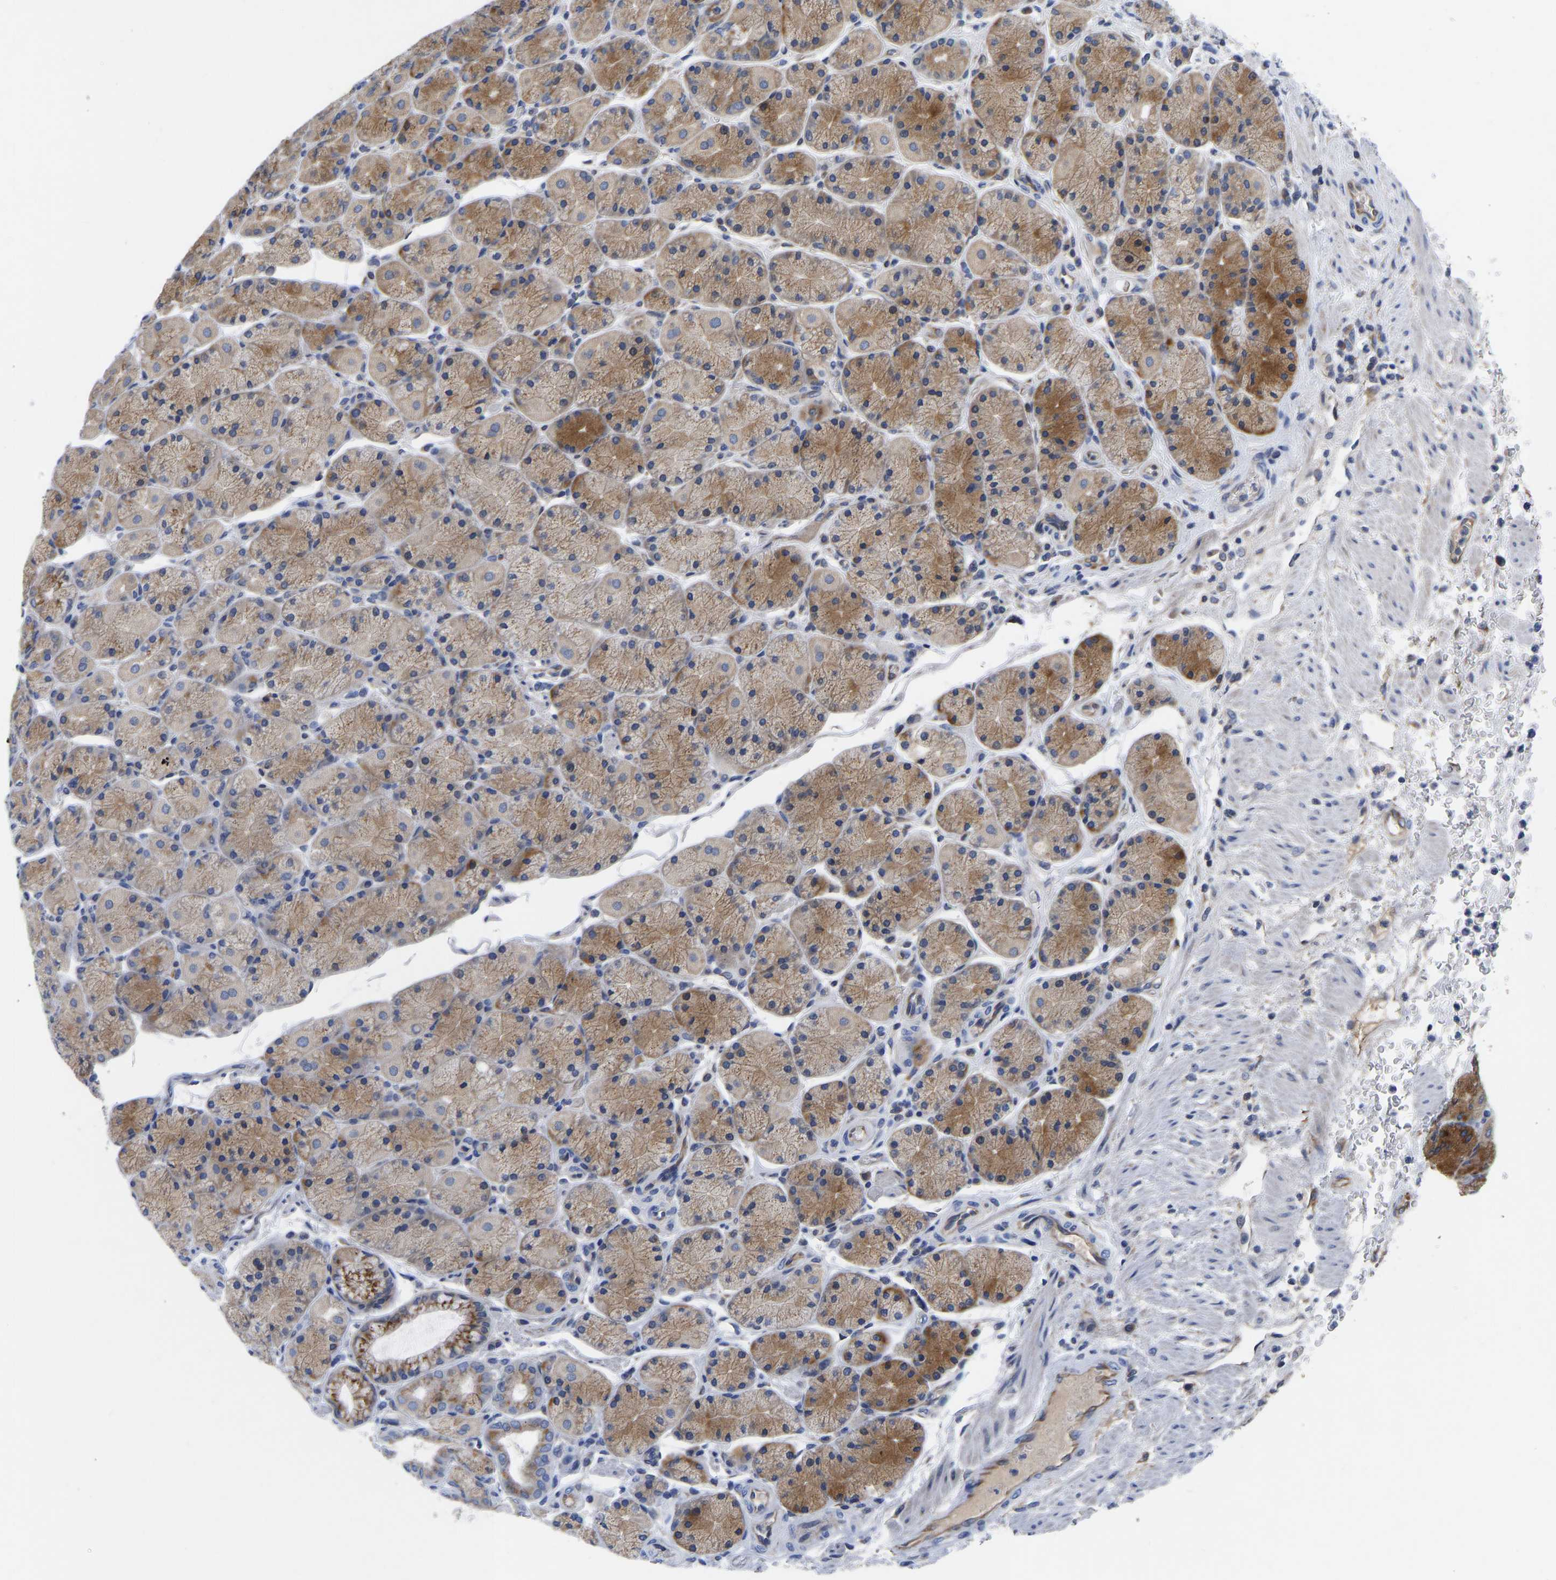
{"staining": {"intensity": "moderate", "quantity": ">75%", "location": "cytoplasmic/membranous"}, "tissue": "stomach", "cell_type": "Glandular cells", "image_type": "normal", "snomed": [{"axis": "morphology", "description": "Normal tissue, NOS"}, {"axis": "morphology", "description": "Carcinoid, malignant, NOS"}, {"axis": "topography", "description": "Stomach, upper"}], "caption": "This is an image of immunohistochemistry (IHC) staining of benign stomach, which shows moderate expression in the cytoplasmic/membranous of glandular cells.", "gene": "FRRS1", "patient": {"sex": "male", "age": 39}}